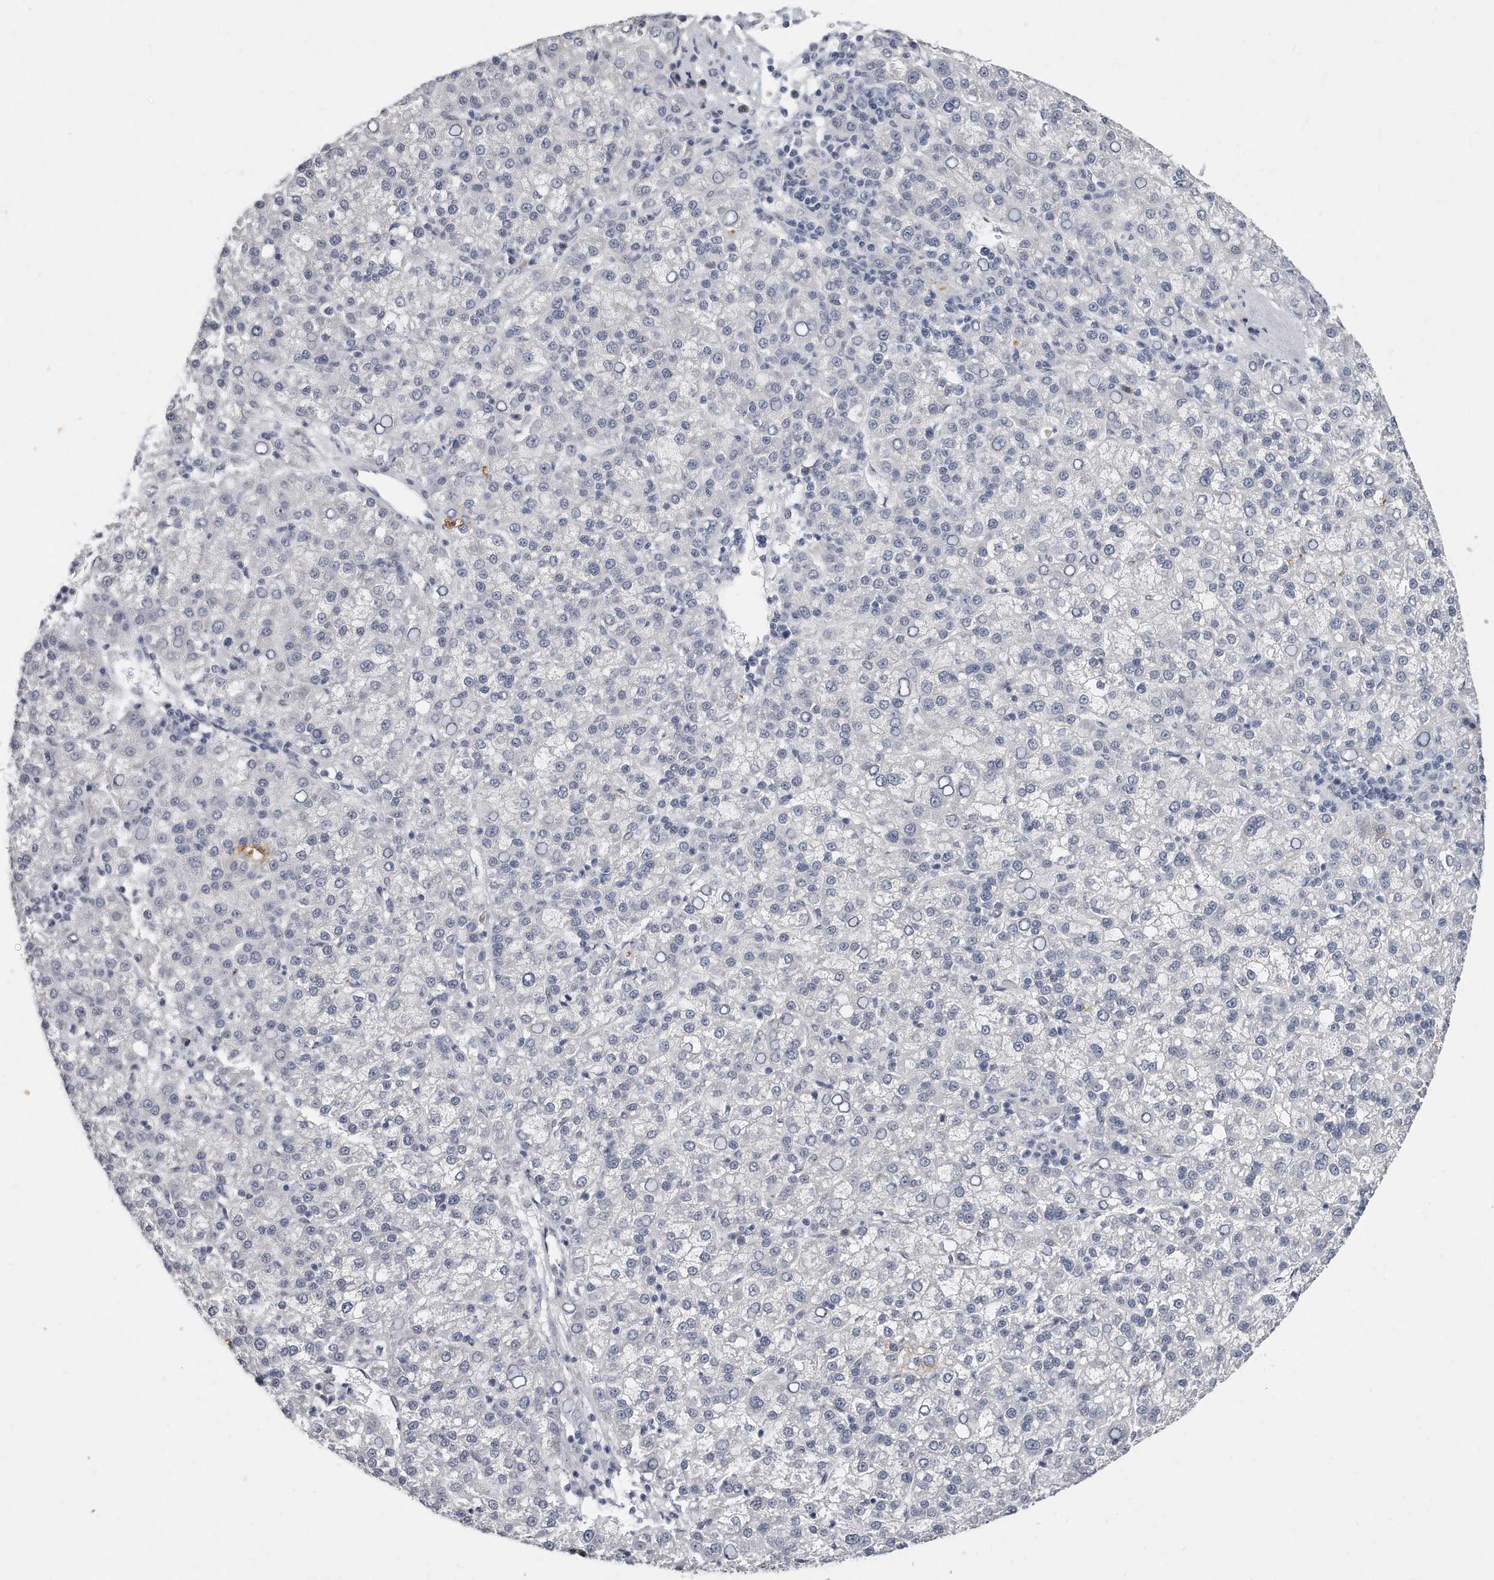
{"staining": {"intensity": "negative", "quantity": "none", "location": "none"}, "tissue": "liver cancer", "cell_type": "Tumor cells", "image_type": "cancer", "snomed": [{"axis": "morphology", "description": "Carcinoma, Hepatocellular, NOS"}, {"axis": "topography", "description": "Liver"}], "caption": "Liver cancer (hepatocellular carcinoma) was stained to show a protein in brown. There is no significant positivity in tumor cells. The staining is performed using DAB (3,3'-diaminobenzidine) brown chromogen with nuclei counter-stained in using hematoxylin.", "gene": "CTBP2", "patient": {"sex": "female", "age": 58}}